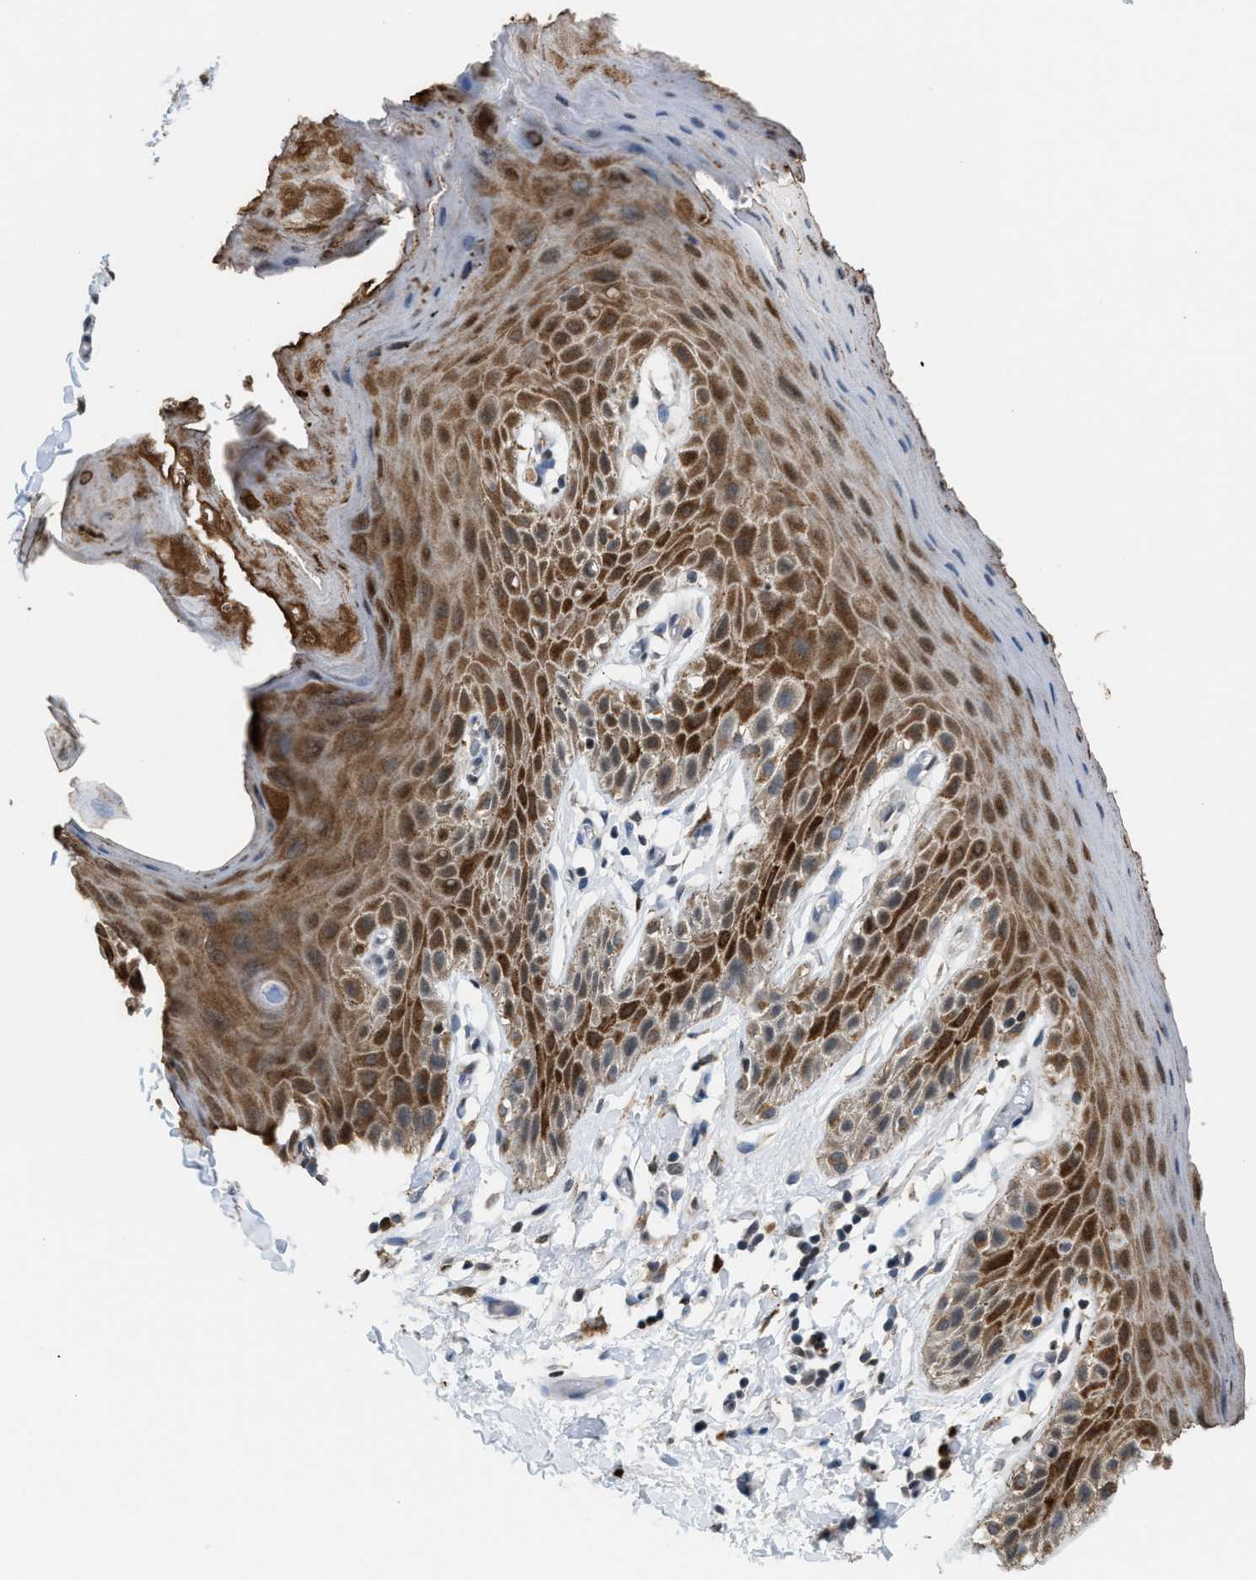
{"staining": {"intensity": "moderate", "quantity": ">75%", "location": "cytoplasmic/membranous"}, "tissue": "skin", "cell_type": "Epidermal cells", "image_type": "normal", "snomed": [{"axis": "morphology", "description": "Normal tissue, NOS"}, {"axis": "topography", "description": "Anal"}], "caption": "Protein staining of normal skin shows moderate cytoplasmic/membranous staining in approximately >75% of epidermal cells.", "gene": "PRUNE2", "patient": {"sex": "male", "age": 44}}